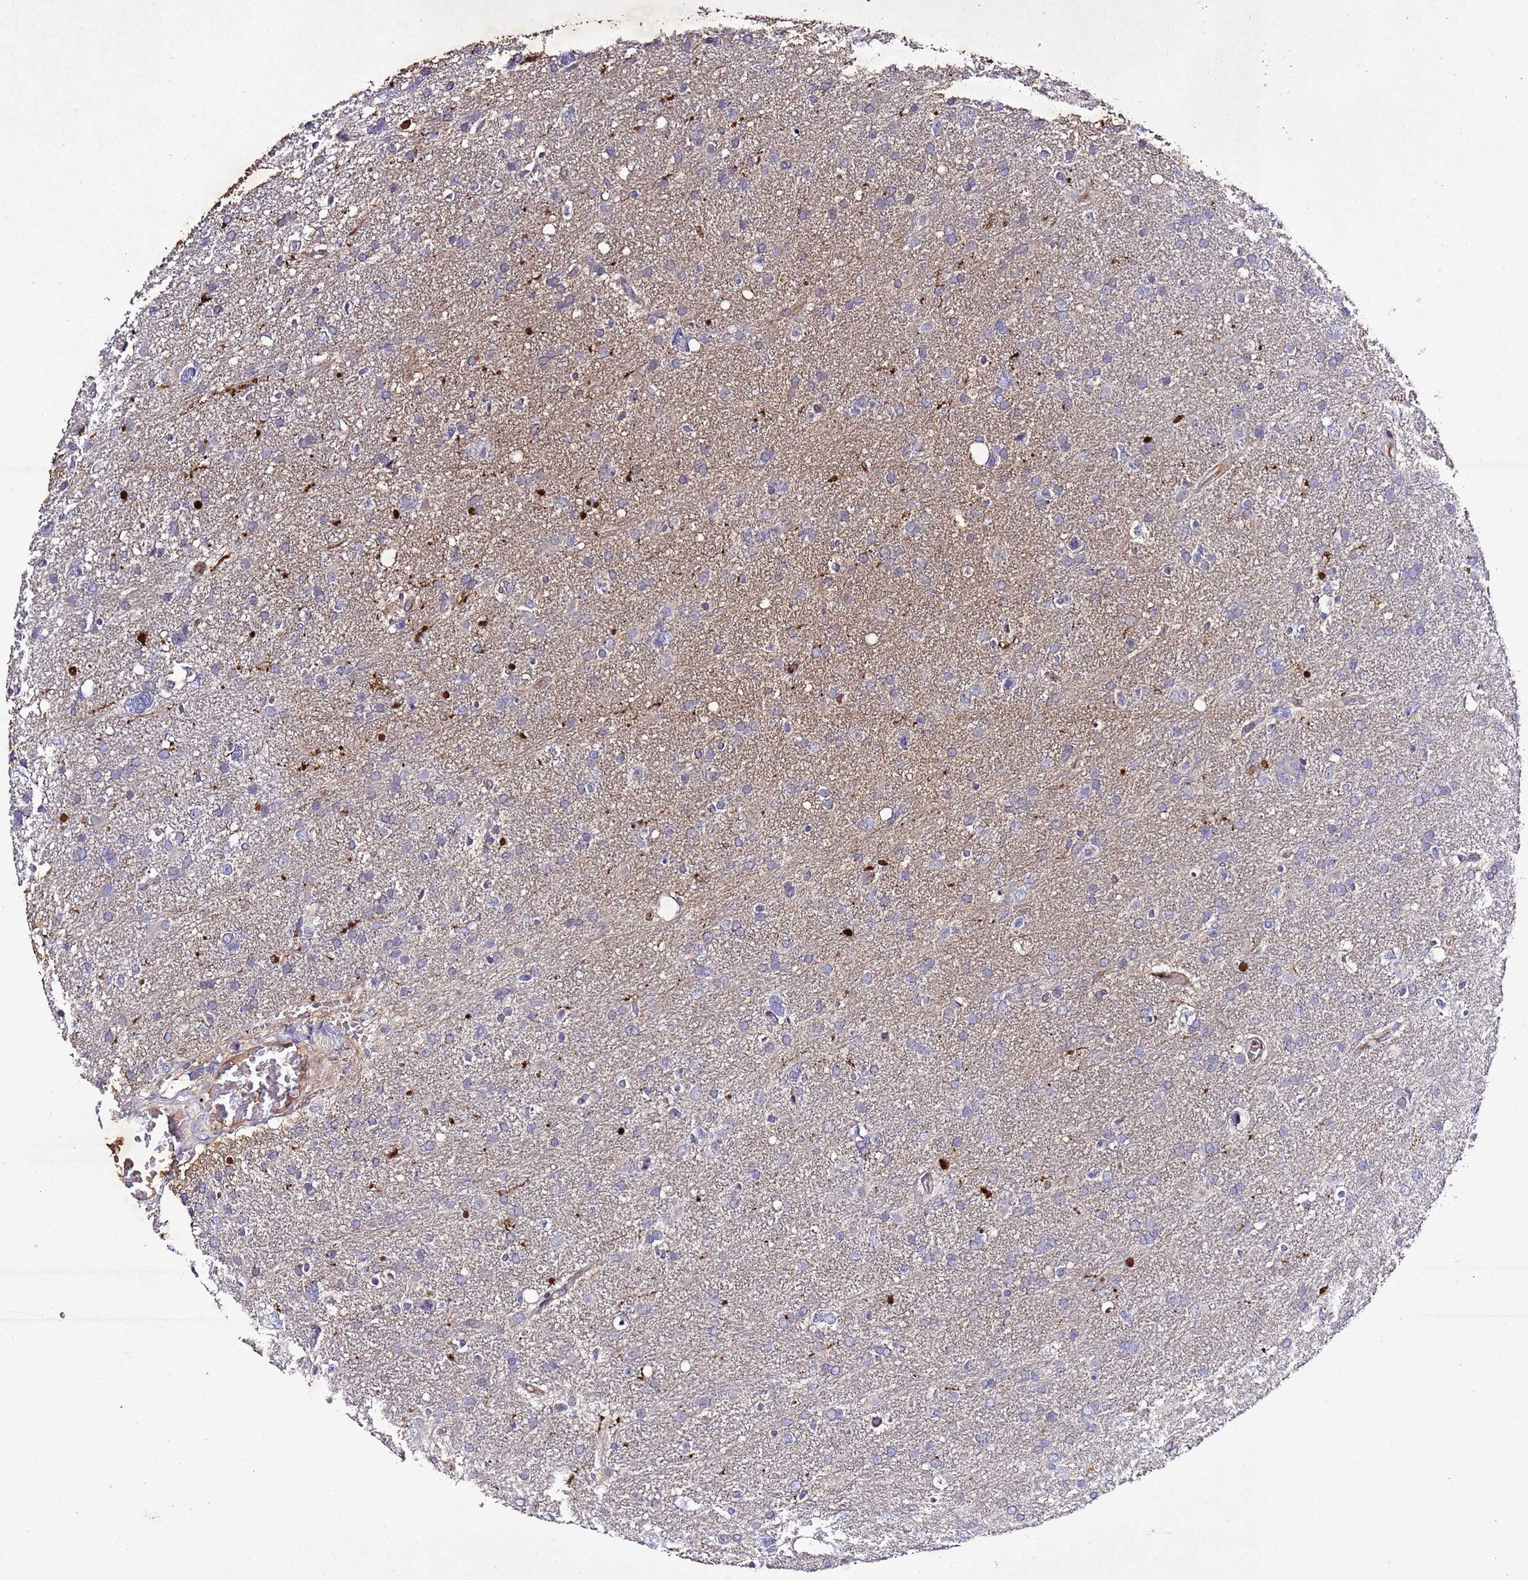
{"staining": {"intensity": "negative", "quantity": "none", "location": "none"}, "tissue": "glioma", "cell_type": "Tumor cells", "image_type": "cancer", "snomed": [{"axis": "morphology", "description": "Glioma, malignant, High grade"}, {"axis": "topography", "description": "Brain"}], "caption": "There is no significant positivity in tumor cells of glioma. (DAB immunohistochemistry (IHC) visualized using brightfield microscopy, high magnification).", "gene": "SV2B", "patient": {"sex": "male", "age": 61}}